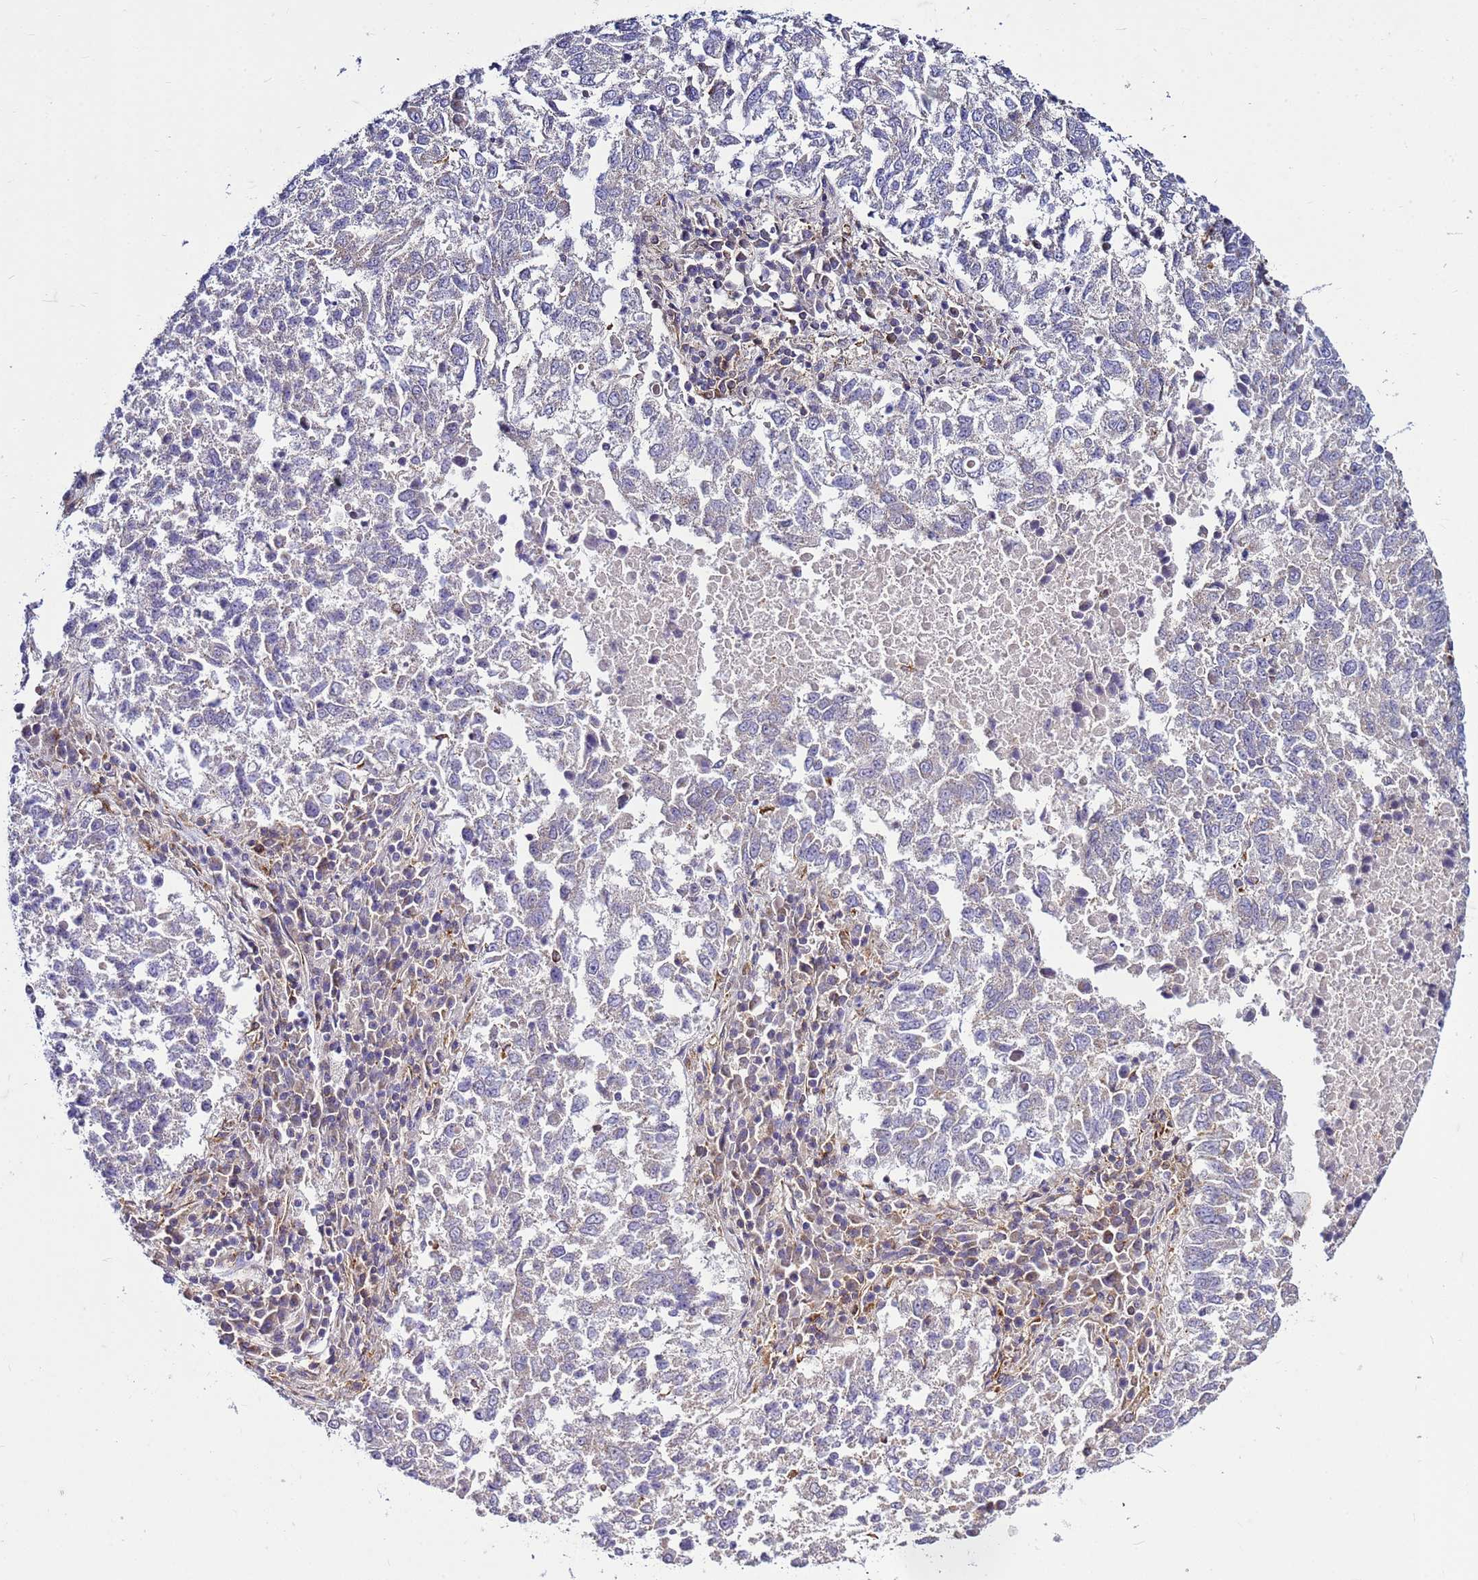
{"staining": {"intensity": "negative", "quantity": "none", "location": "none"}, "tissue": "lung cancer", "cell_type": "Tumor cells", "image_type": "cancer", "snomed": [{"axis": "morphology", "description": "Squamous cell carcinoma, NOS"}, {"axis": "topography", "description": "Lung"}], "caption": "DAB (3,3'-diaminobenzidine) immunohistochemical staining of squamous cell carcinoma (lung) shows no significant expression in tumor cells. (DAB IHC with hematoxylin counter stain).", "gene": "PKD1", "patient": {"sex": "male", "age": 73}}